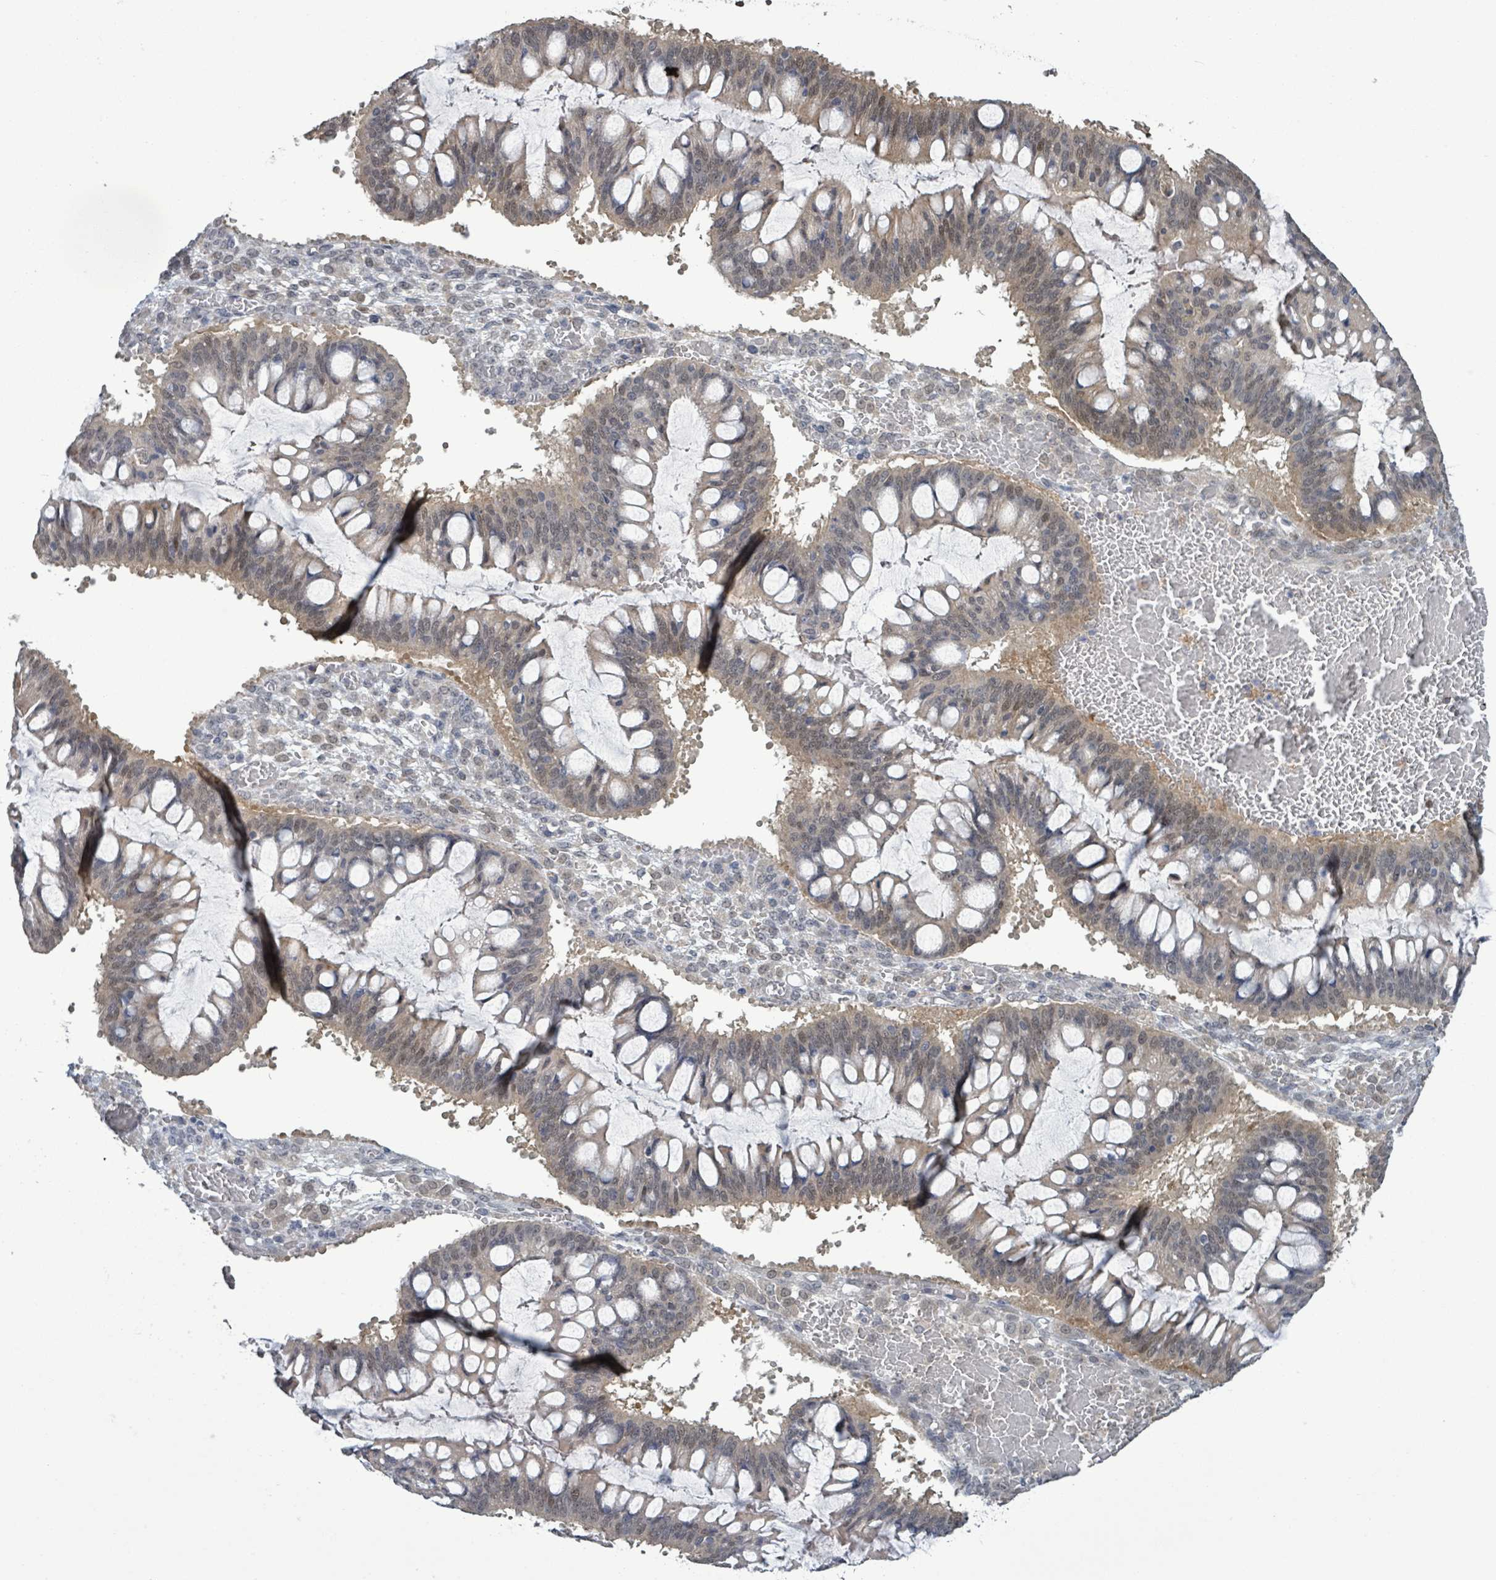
{"staining": {"intensity": "negative", "quantity": "none", "location": "none"}, "tissue": "ovarian cancer", "cell_type": "Tumor cells", "image_type": "cancer", "snomed": [{"axis": "morphology", "description": "Cystadenocarcinoma, mucinous, NOS"}, {"axis": "topography", "description": "Ovary"}], "caption": "IHC of ovarian mucinous cystadenocarcinoma reveals no staining in tumor cells.", "gene": "AMMECR1", "patient": {"sex": "female", "age": 73}}